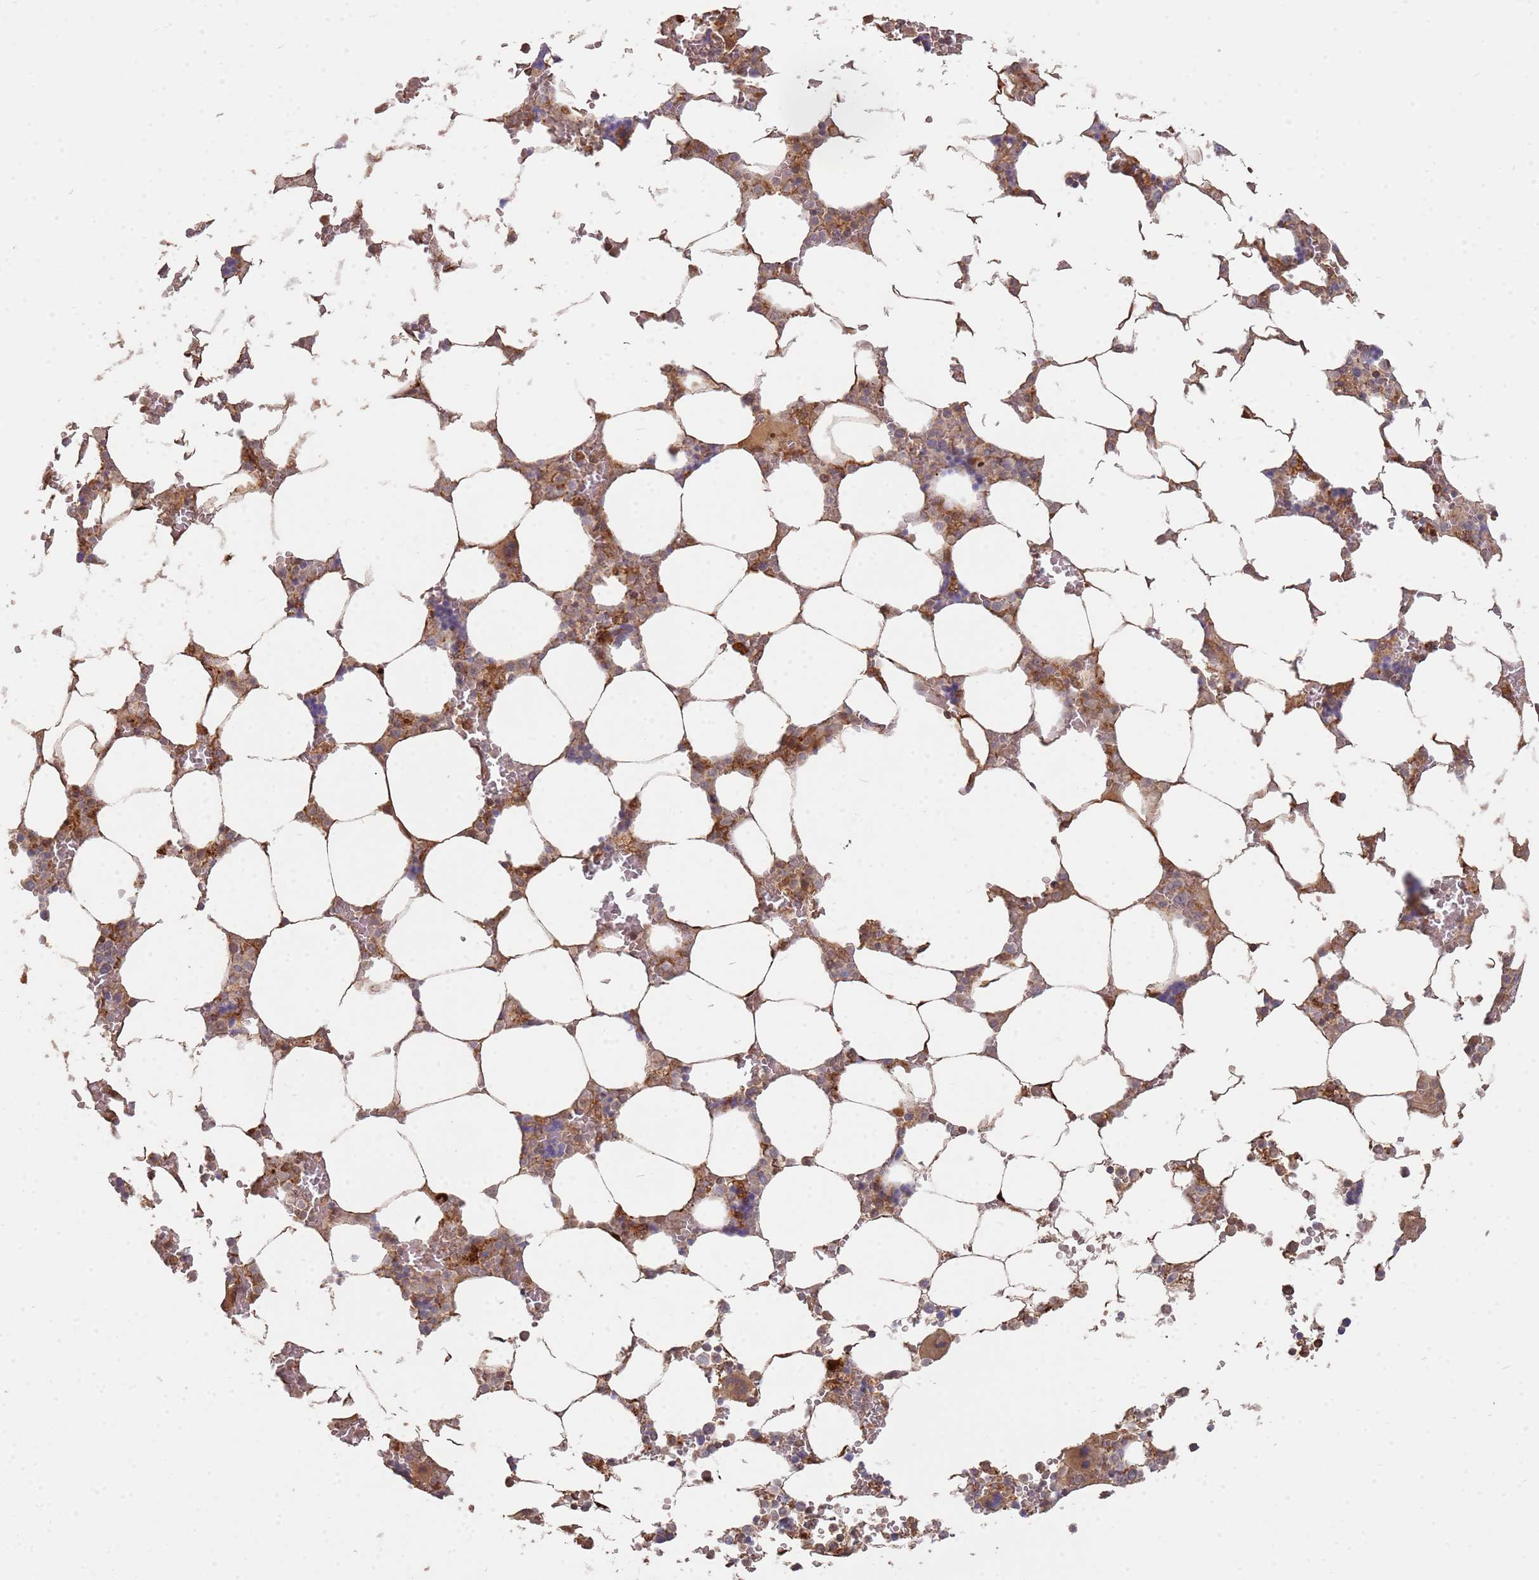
{"staining": {"intensity": "moderate", "quantity": "25%-75%", "location": "cytoplasmic/membranous,nuclear"}, "tissue": "bone marrow", "cell_type": "Hematopoietic cells", "image_type": "normal", "snomed": [{"axis": "morphology", "description": "Normal tissue, NOS"}, {"axis": "topography", "description": "Bone marrow"}], "caption": "Bone marrow stained with DAB IHC demonstrates medium levels of moderate cytoplasmic/membranous,nuclear positivity in approximately 25%-75% of hematopoietic cells. Ihc stains the protein in brown and the nuclei are stained blue.", "gene": "MPEG1", "patient": {"sex": "male", "age": 64}}